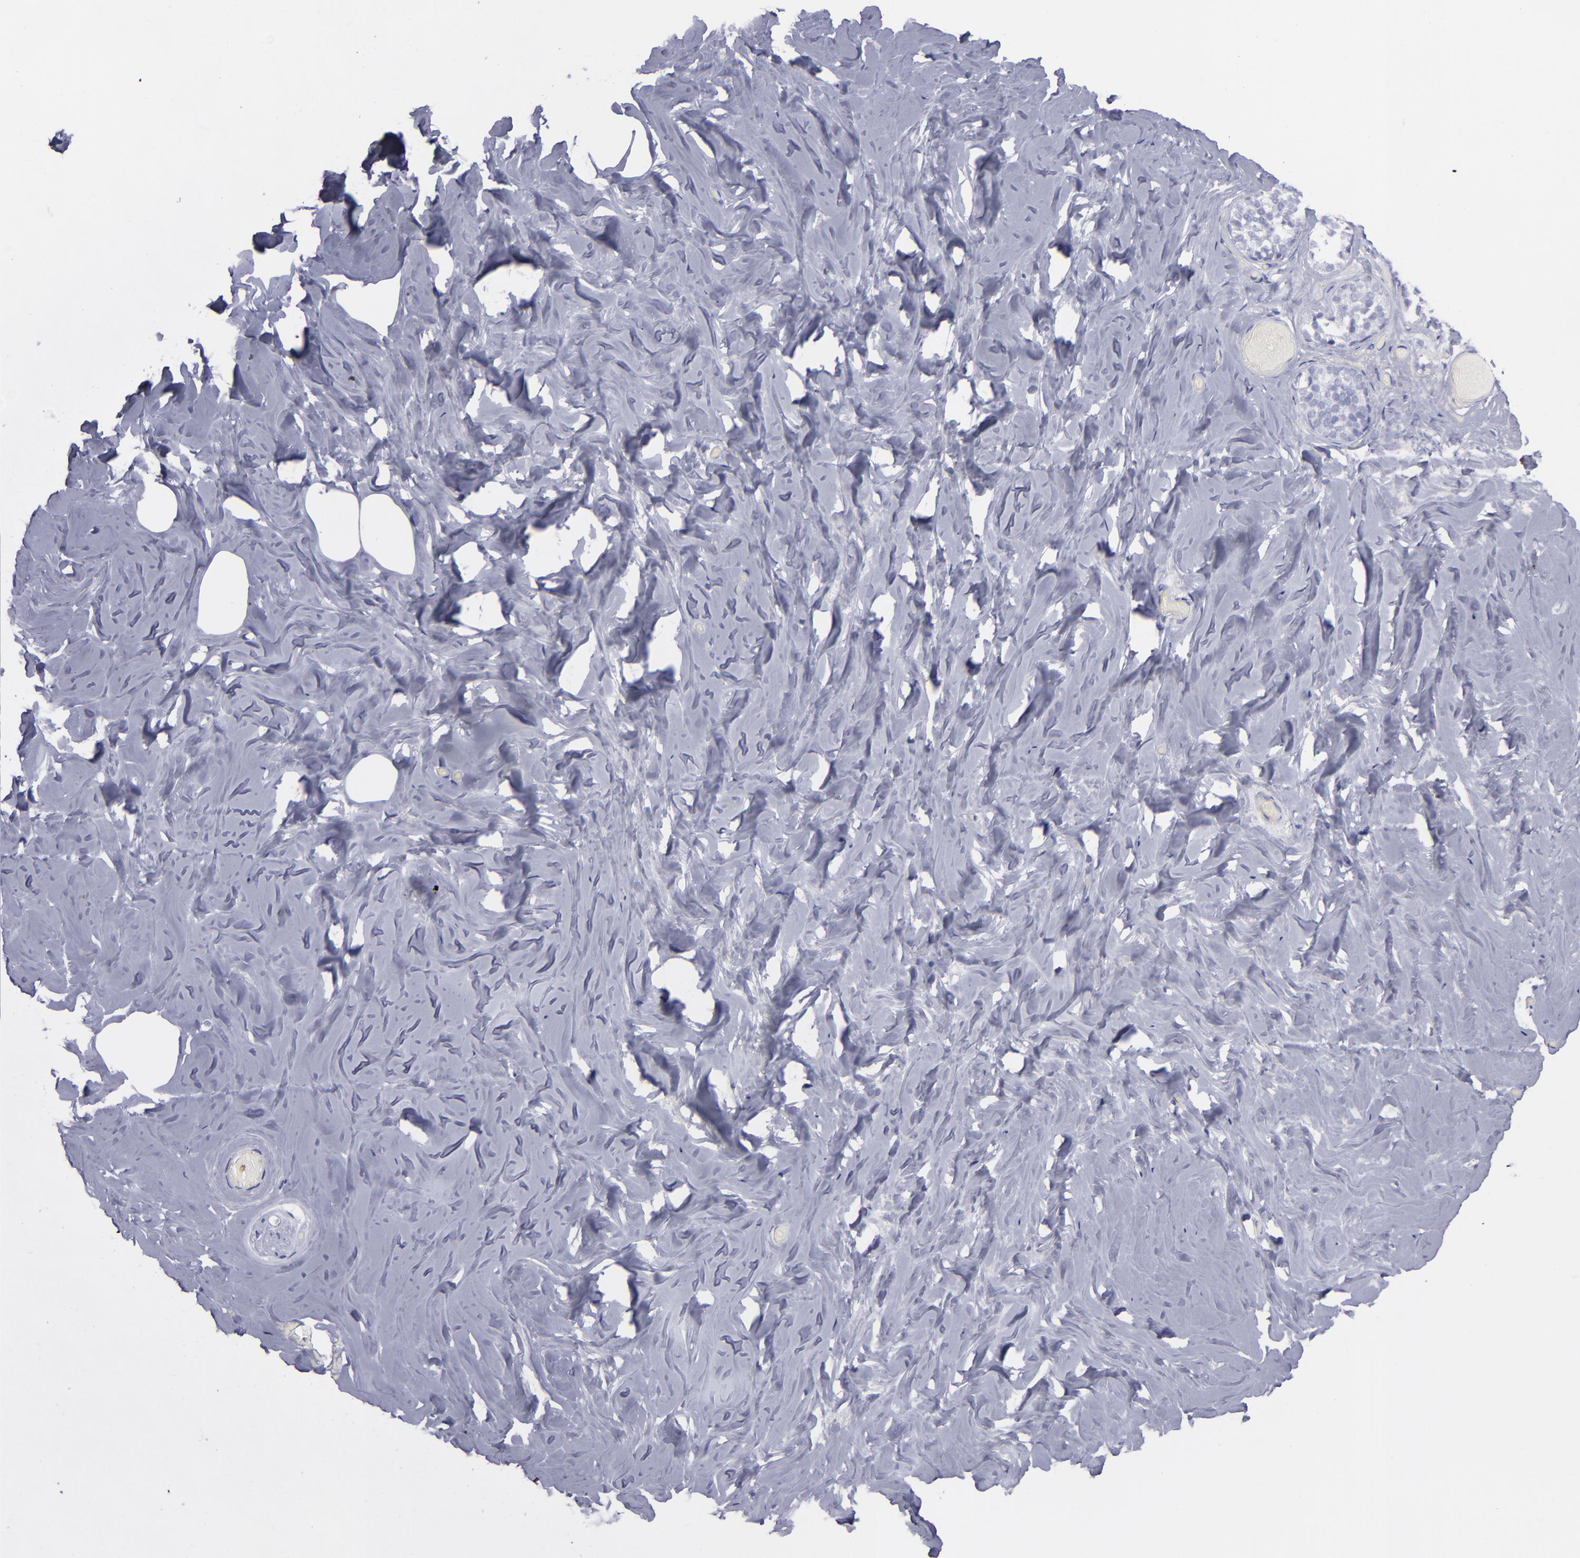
{"staining": {"intensity": "negative", "quantity": "none", "location": "none"}, "tissue": "breast", "cell_type": "Adipocytes", "image_type": "normal", "snomed": [{"axis": "morphology", "description": "Normal tissue, NOS"}, {"axis": "topography", "description": "Breast"}], "caption": "High power microscopy image of an immunohistochemistry image of unremarkable breast, revealing no significant staining in adipocytes.", "gene": "ACE", "patient": {"sex": "female", "age": 75}}